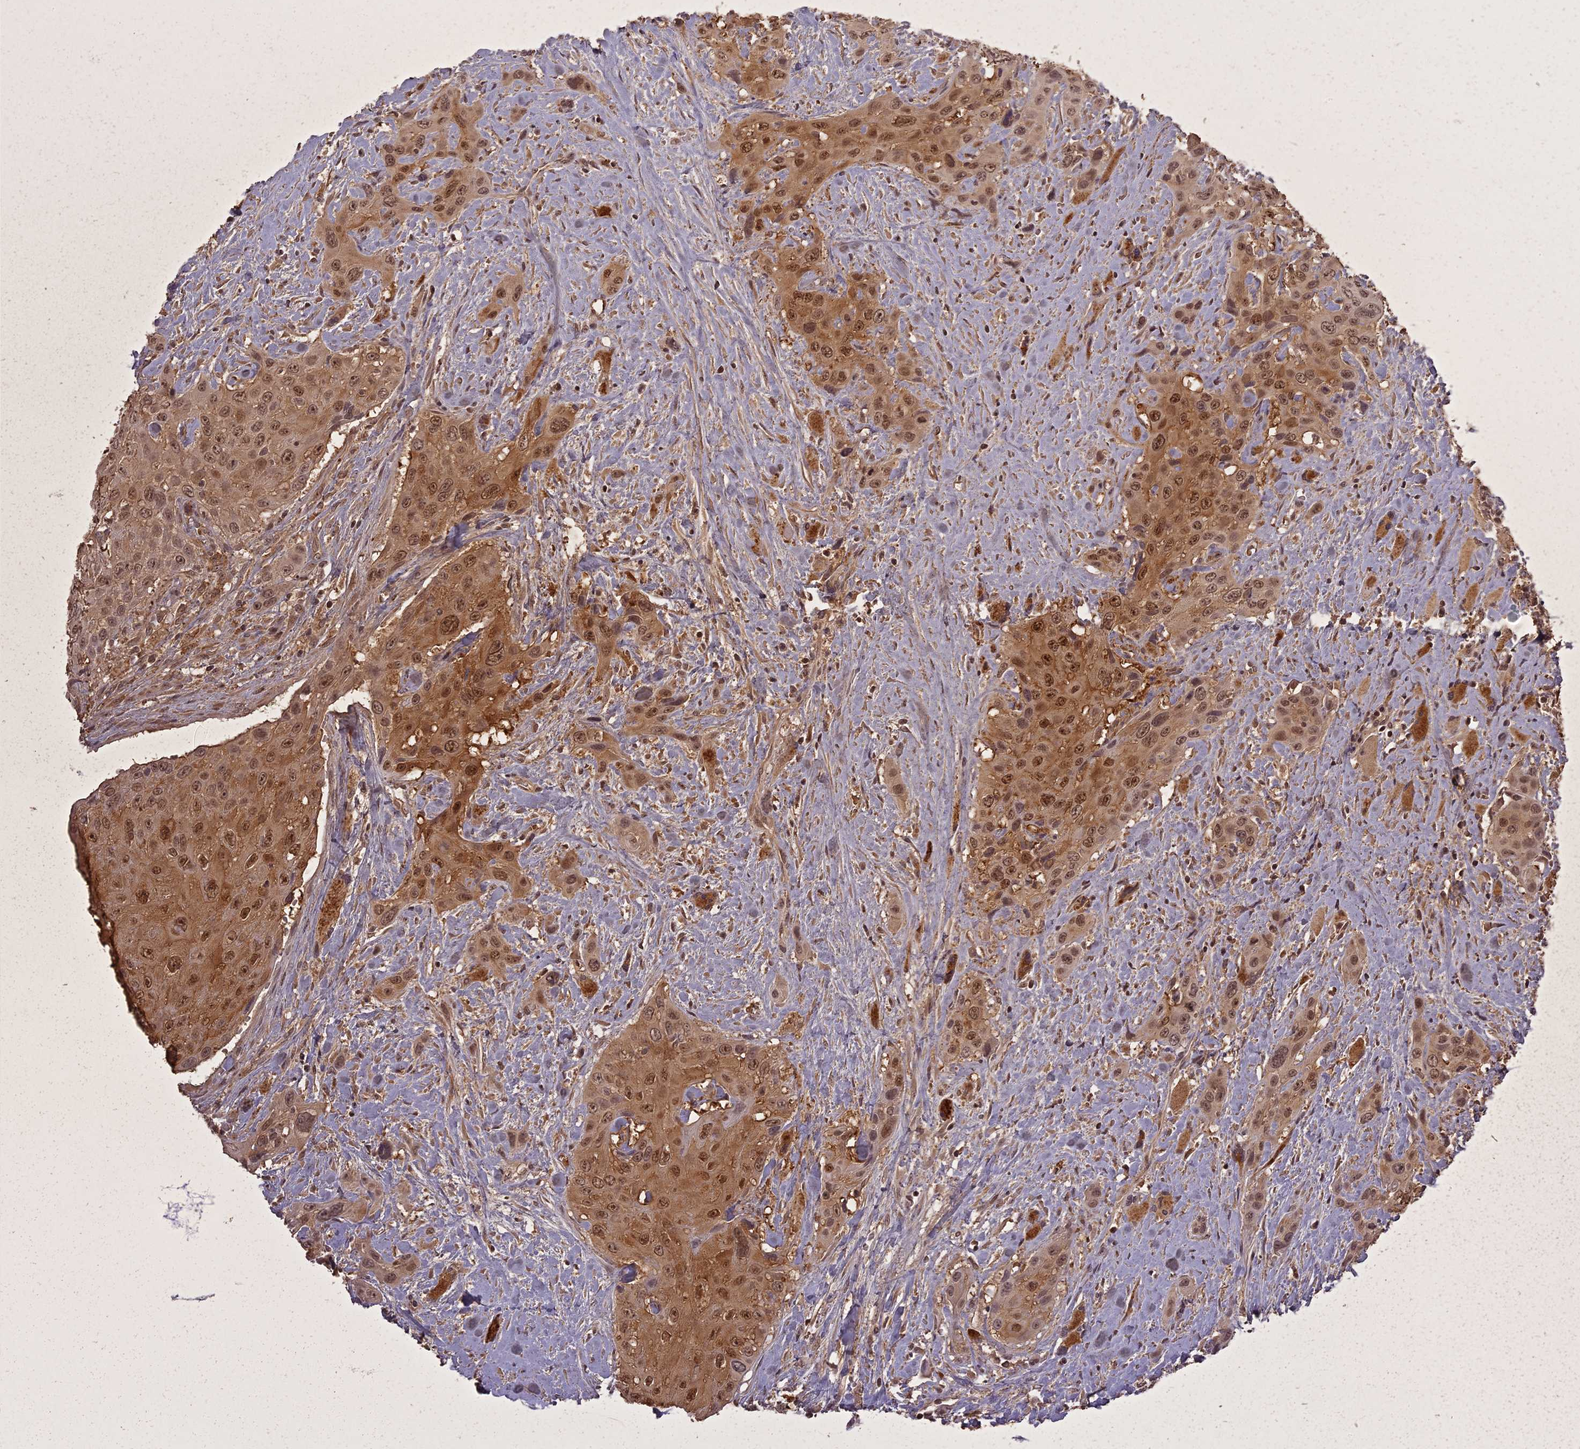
{"staining": {"intensity": "moderate", "quantity": ">75%", "location": "cytoplasmic/membranous,nuclear"}, "tissue": "head and neck cancer", "cell_type": "Tumor cells", "image_type": "cancer", "snomed": [{"axis": "morphology", "description": "Squamous cell carcinoma, NOS"}, {"axis": "topography", "description": "Head-Neck"}], "caption": "Immunohistochemical staining of squamous cell carcinoma (head and neck) exhibits moderate cytoplasmic/membranous and nuclear protein expression in approximately >75% of tumor cells.", "gene": "ING5", "patient": {"sex": "male", "age": 81}}